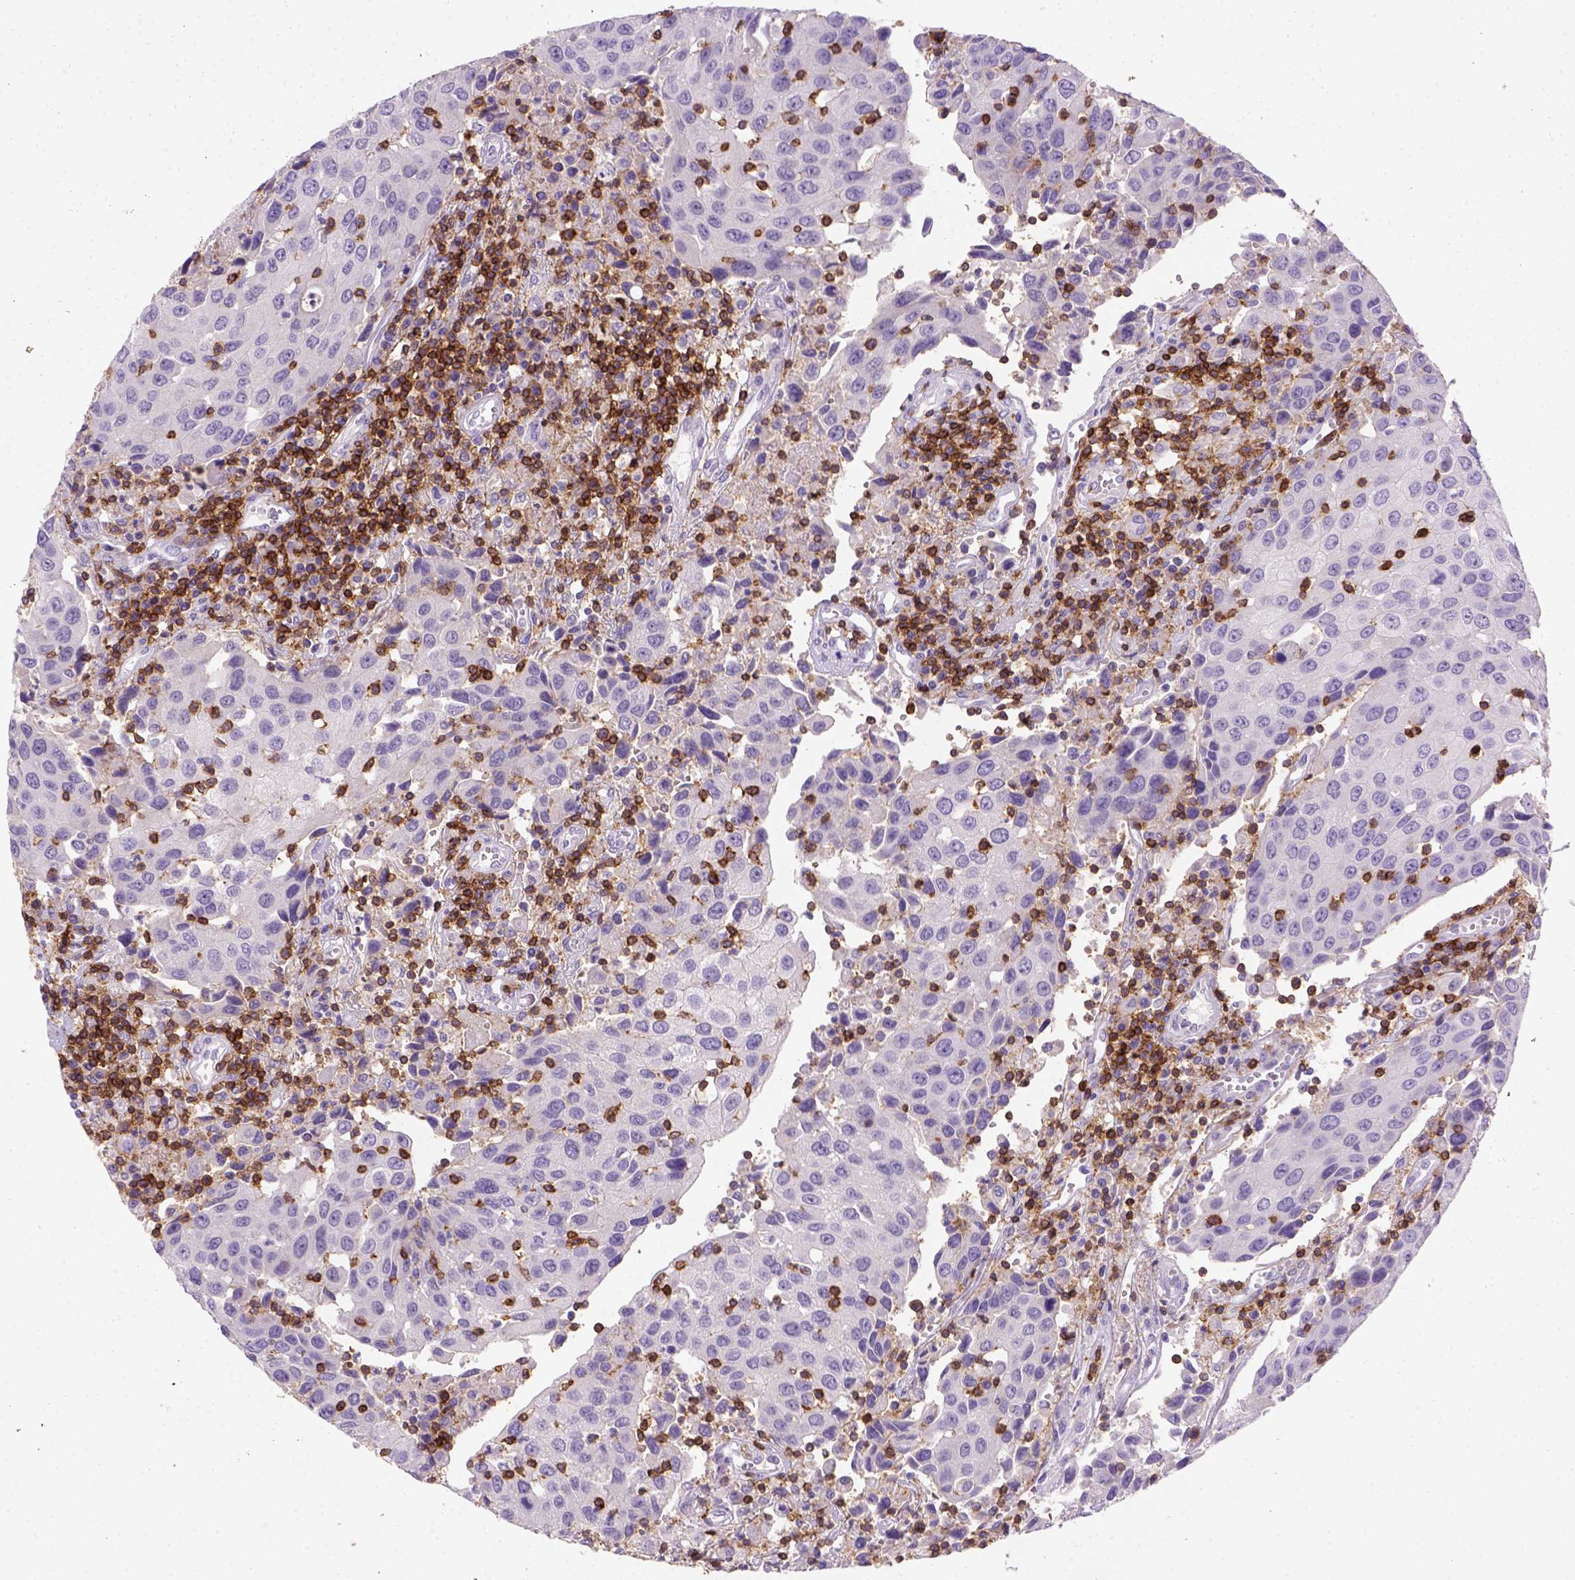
{"staining": {"intensity": "negative", "quantity": "none", "location": "none"}, "tissue": "urothelial cancer", "cell_type": "Tumor cells", "image_type": "cancer", "snomed": [{"axis": "morphology", "description": "Urothelial carcinoma, High grade"}, {"axis": "topography", "description": "Urinary bladder"}], "caption": "Human urothelial cancer stained for a protein using immunohistochemistry exhibits no expression in tumor cells.", "gene": "CD3E", "patient": {"sex": "female", "age": 85}}